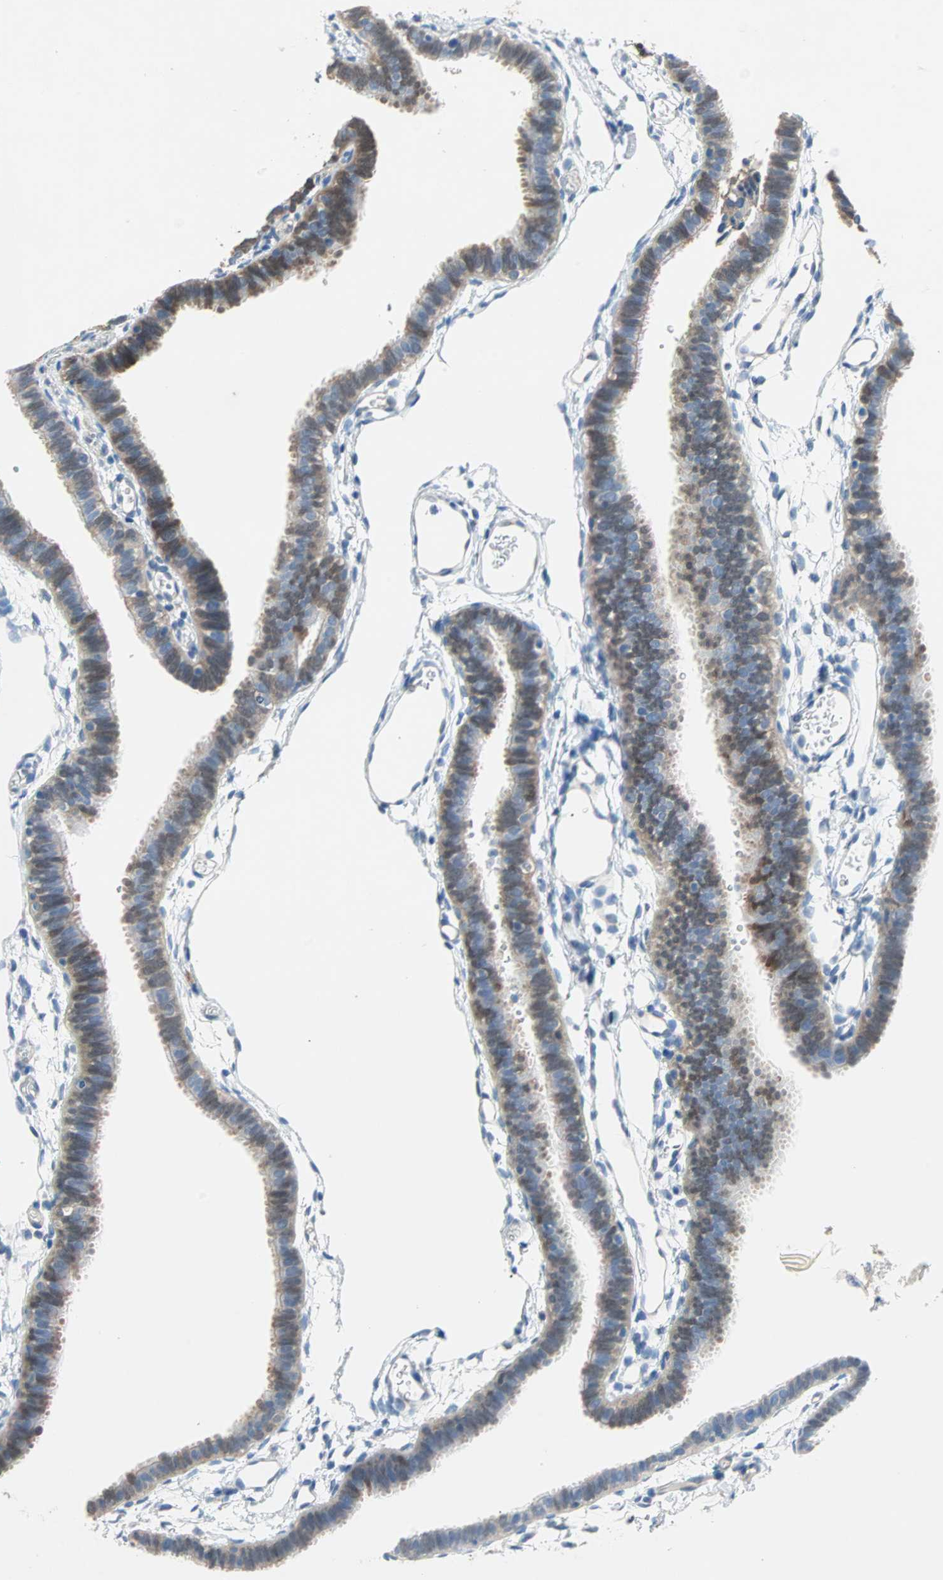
{"staining": {"intensity": "moderate", "quantity": ">75%", "location": "cytoplasmic/membranous"}, "tissue": "fallopian tube", "cell_type": "Glandular cells", "image_type": "normal", "snomed": [{"axis": "morphology", "description": "Normal tissue, NOS"}, {"axis": "topography", "description": "Fallopian tube"}], "caption": "Fallopian tube stained with IHC reveals moderate cytoplasmic/membranous expression in about >75% of glandular cells.", "gene": "MPI", "patient": {"sex": "female", "age": 29}}